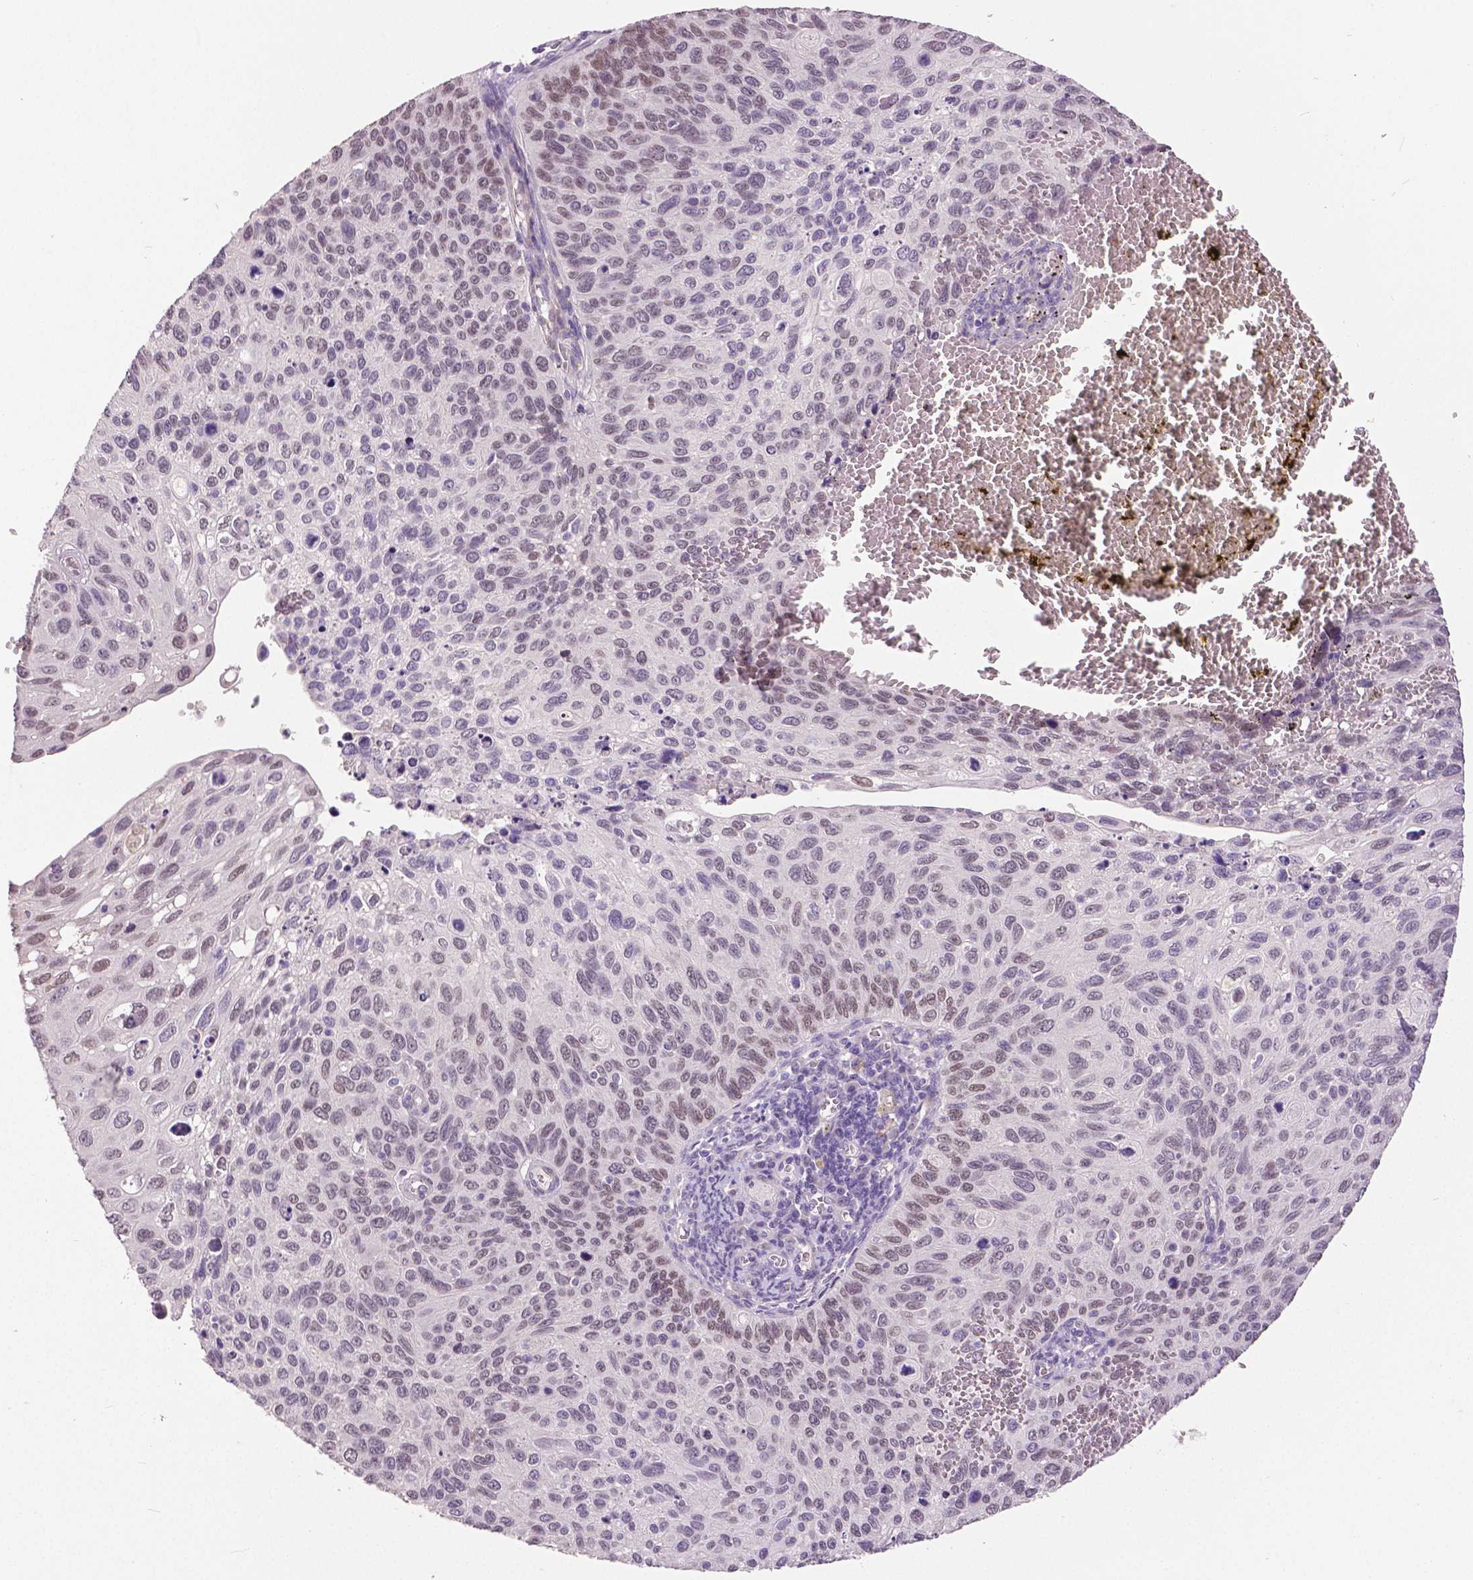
{"staining": {"intensity": "weak", "quantity": "25%-75%", "location": "nuclear"}, "tissue": "cervical cancer", "cell_type": "Tumor cells", "image_type": "cancer", "snomed": [{"axis": "morphology", "description": "Squamous cell carcinoma, NOS"}, {"axis": "topography", "description": "Cervix"}], "caption": "Tumor cells show weak nuclear expression in about 25%-75% of cells in cervical cancer (squamous cell carcinoma). (DAB (3,3'-diaminobenzidine) IHC, brown staining for protein, blue staining for nuclei).", "gene": "FOXA1", "patient": {"sex": "female", "age": 70}}